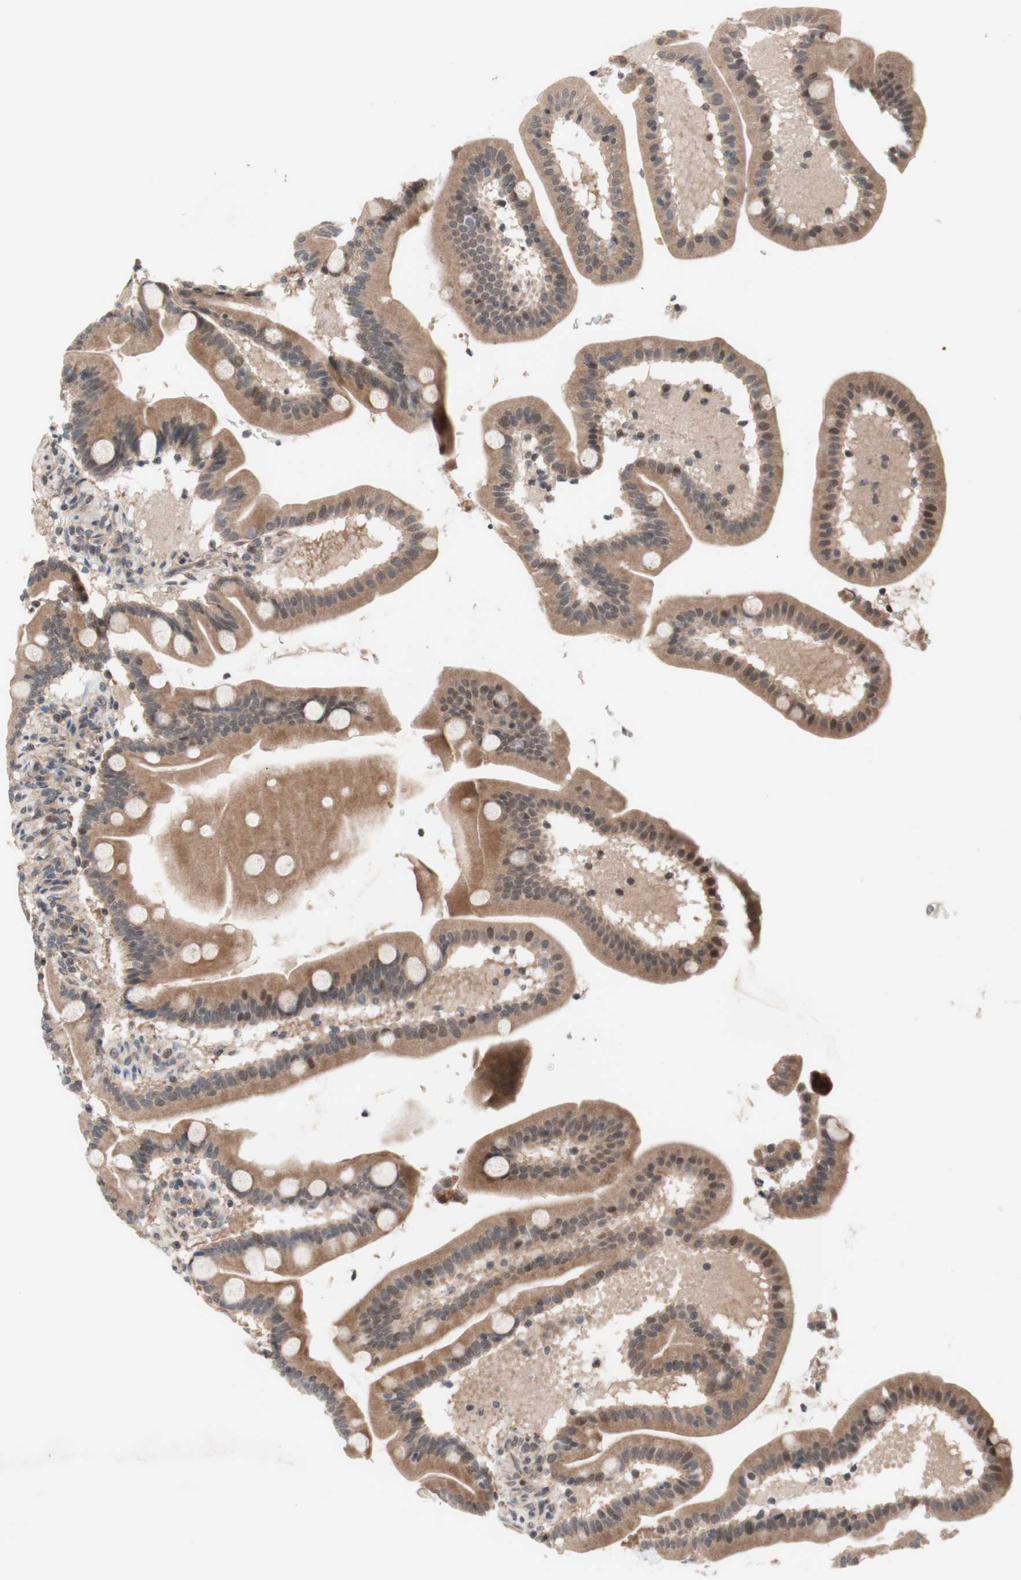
{"staining": {"intensity": "moderate", "quantity": ">75%", "location": "cytoplasmic/membranous,nuclear"}, "tissue": "duodenum", "cell_type": "Glandular cells", "image_type": "normal", "snomed": [{"axis": "morphology", "description": "Normal tissue, NOS"}, {"axis": "topography", "description": "Duodenum"}], "caption": "Immunohistochemical staining of benign duodenum shows medium levels of moderate cytoplasmic/membranous,nuclear expression in approximately >75% of glandular cells.", "gene": "CD55", "patient": {"sex": "male", "age": 54}}